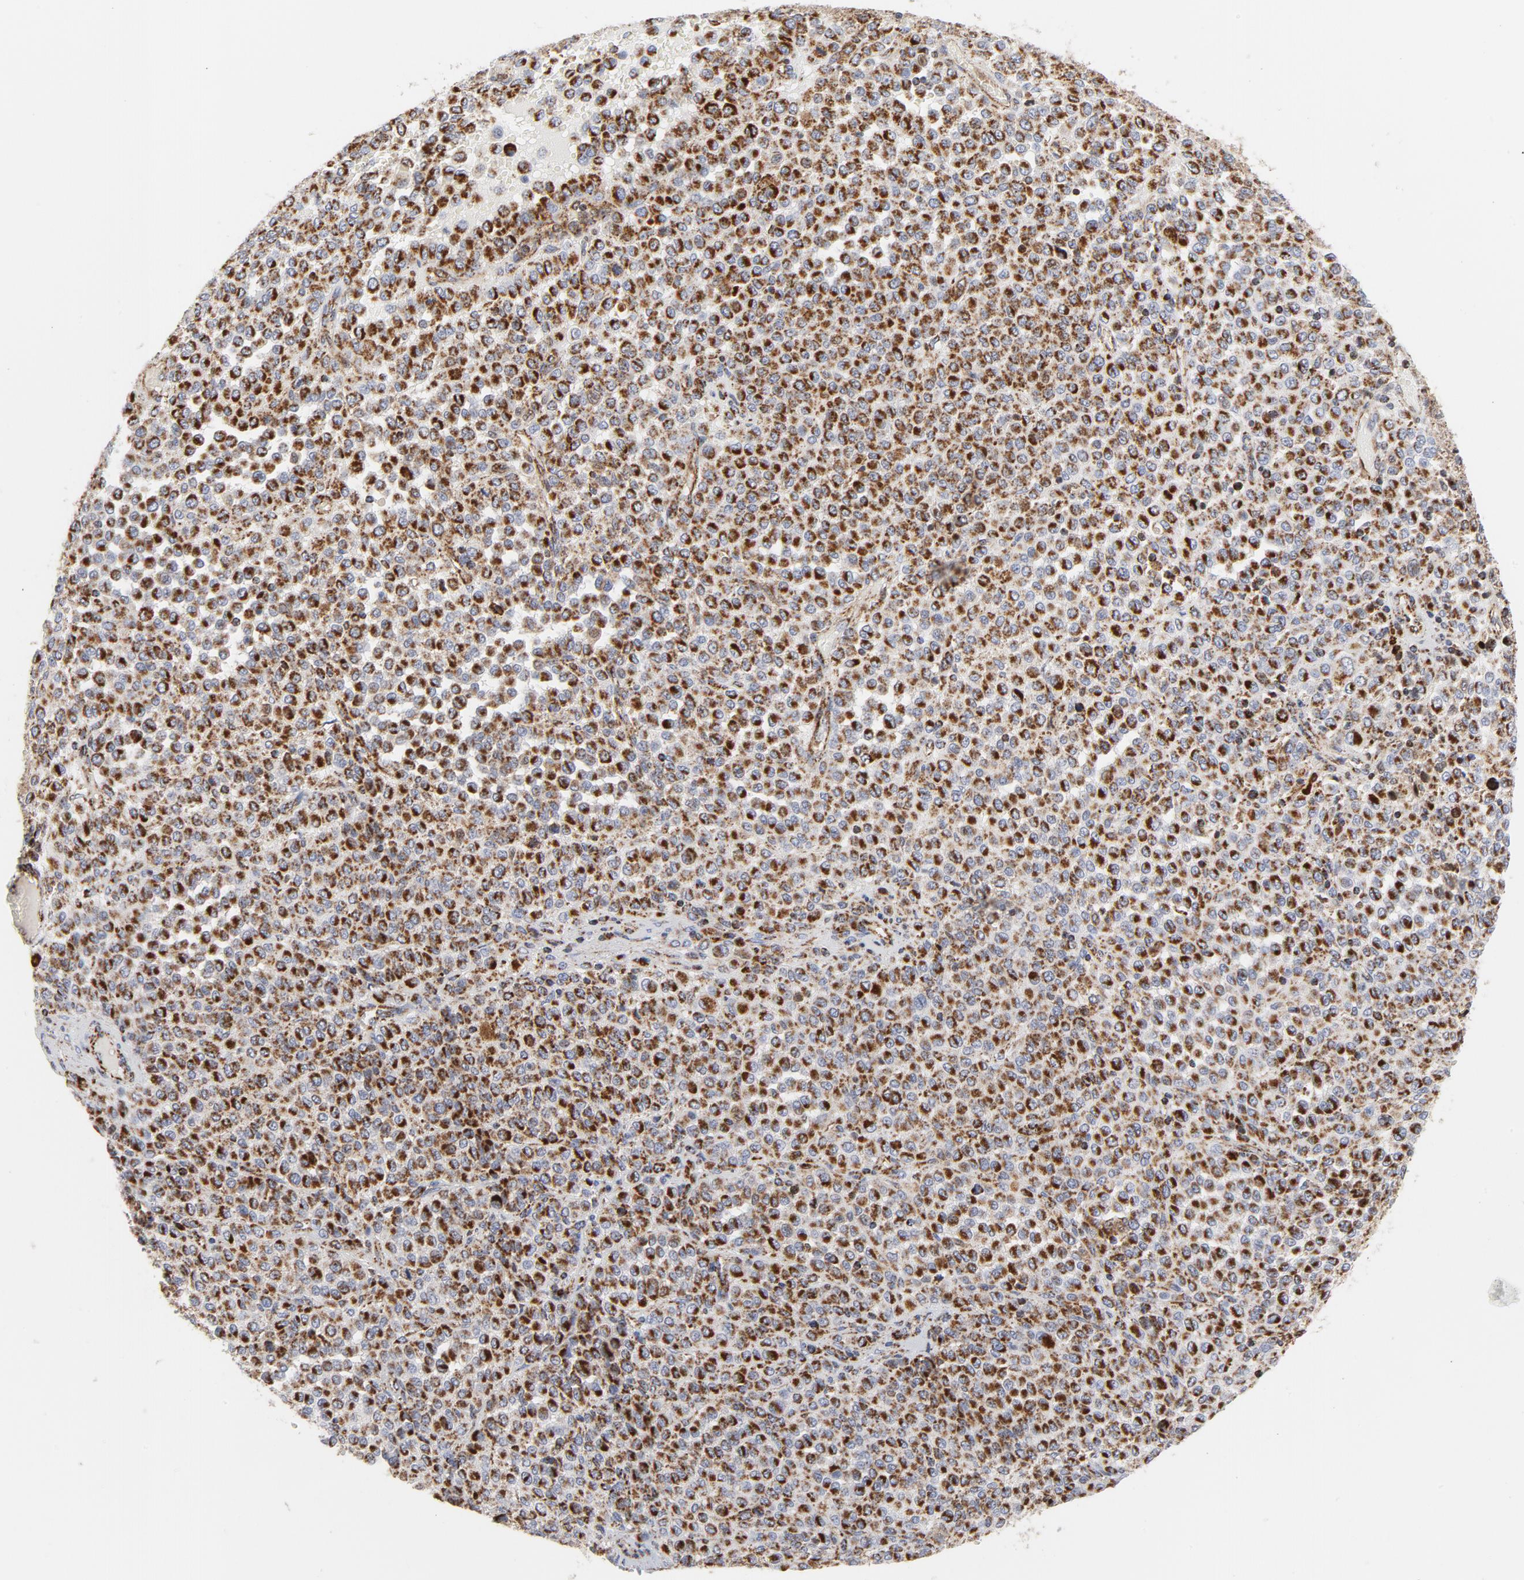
{"staining": {"intensity": "strong", "quantity": ">75%", "location": "cytoplasmic/membranous"}, "tissue": "melanoma", "cell_type": "Tumor cells", "image_type": "cancer", "snomed": [{"axis": "morphology", "description": "Malignant melanoma, Metastatic site"}, {"axis": "topography", "description": "Pancreas"}], "caption": "IHC of human melanoma reveals high levels of strong cytoplasmic/membranous staining in about >75% of tumor cells. (Brightfield microscopy of DAB IHC at high magnification).", "gene": "CYCS", "patient": {"sex": "female", "age": 30}}